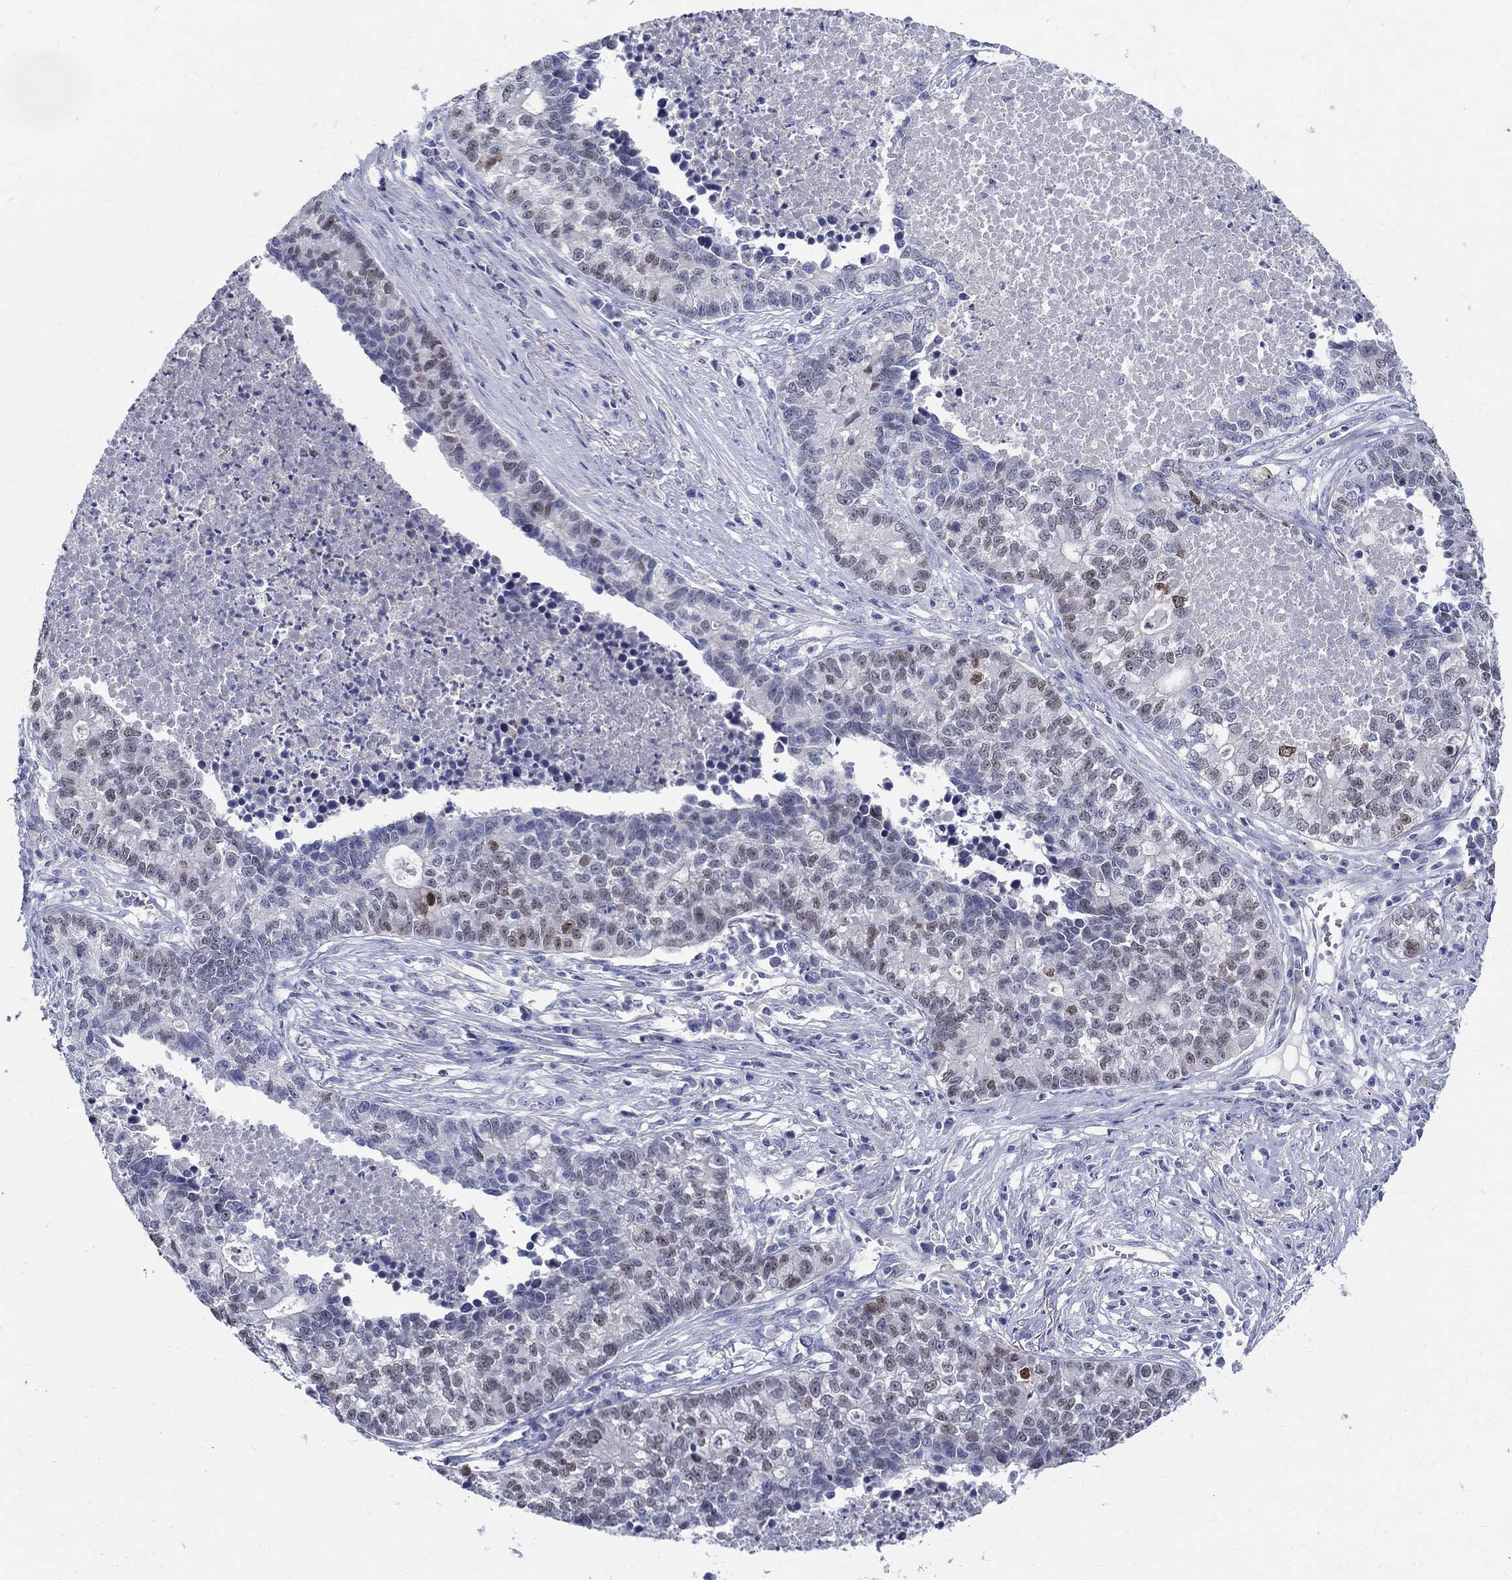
{"staining": {"intensity": "weak", "quantity": "<25%", "location": "nuclear"}, "tissue": "lung cancer", "cell_type": "Tumor cells", "image_type": "cancer", "snomed": [{"axis": "morphology", "description": "Adenocarcinoma, NOS"}, {"axis": "topography", "description": "Lung"}], "caption": "This is a photomicrograph of IHC staining of lung cancer, which shows no staining in tumor cells. (DAB immunohistochemistry (IHC), high magnification).", "gene": "SOX2", "patient": {"sex": "male", "age": 57}}